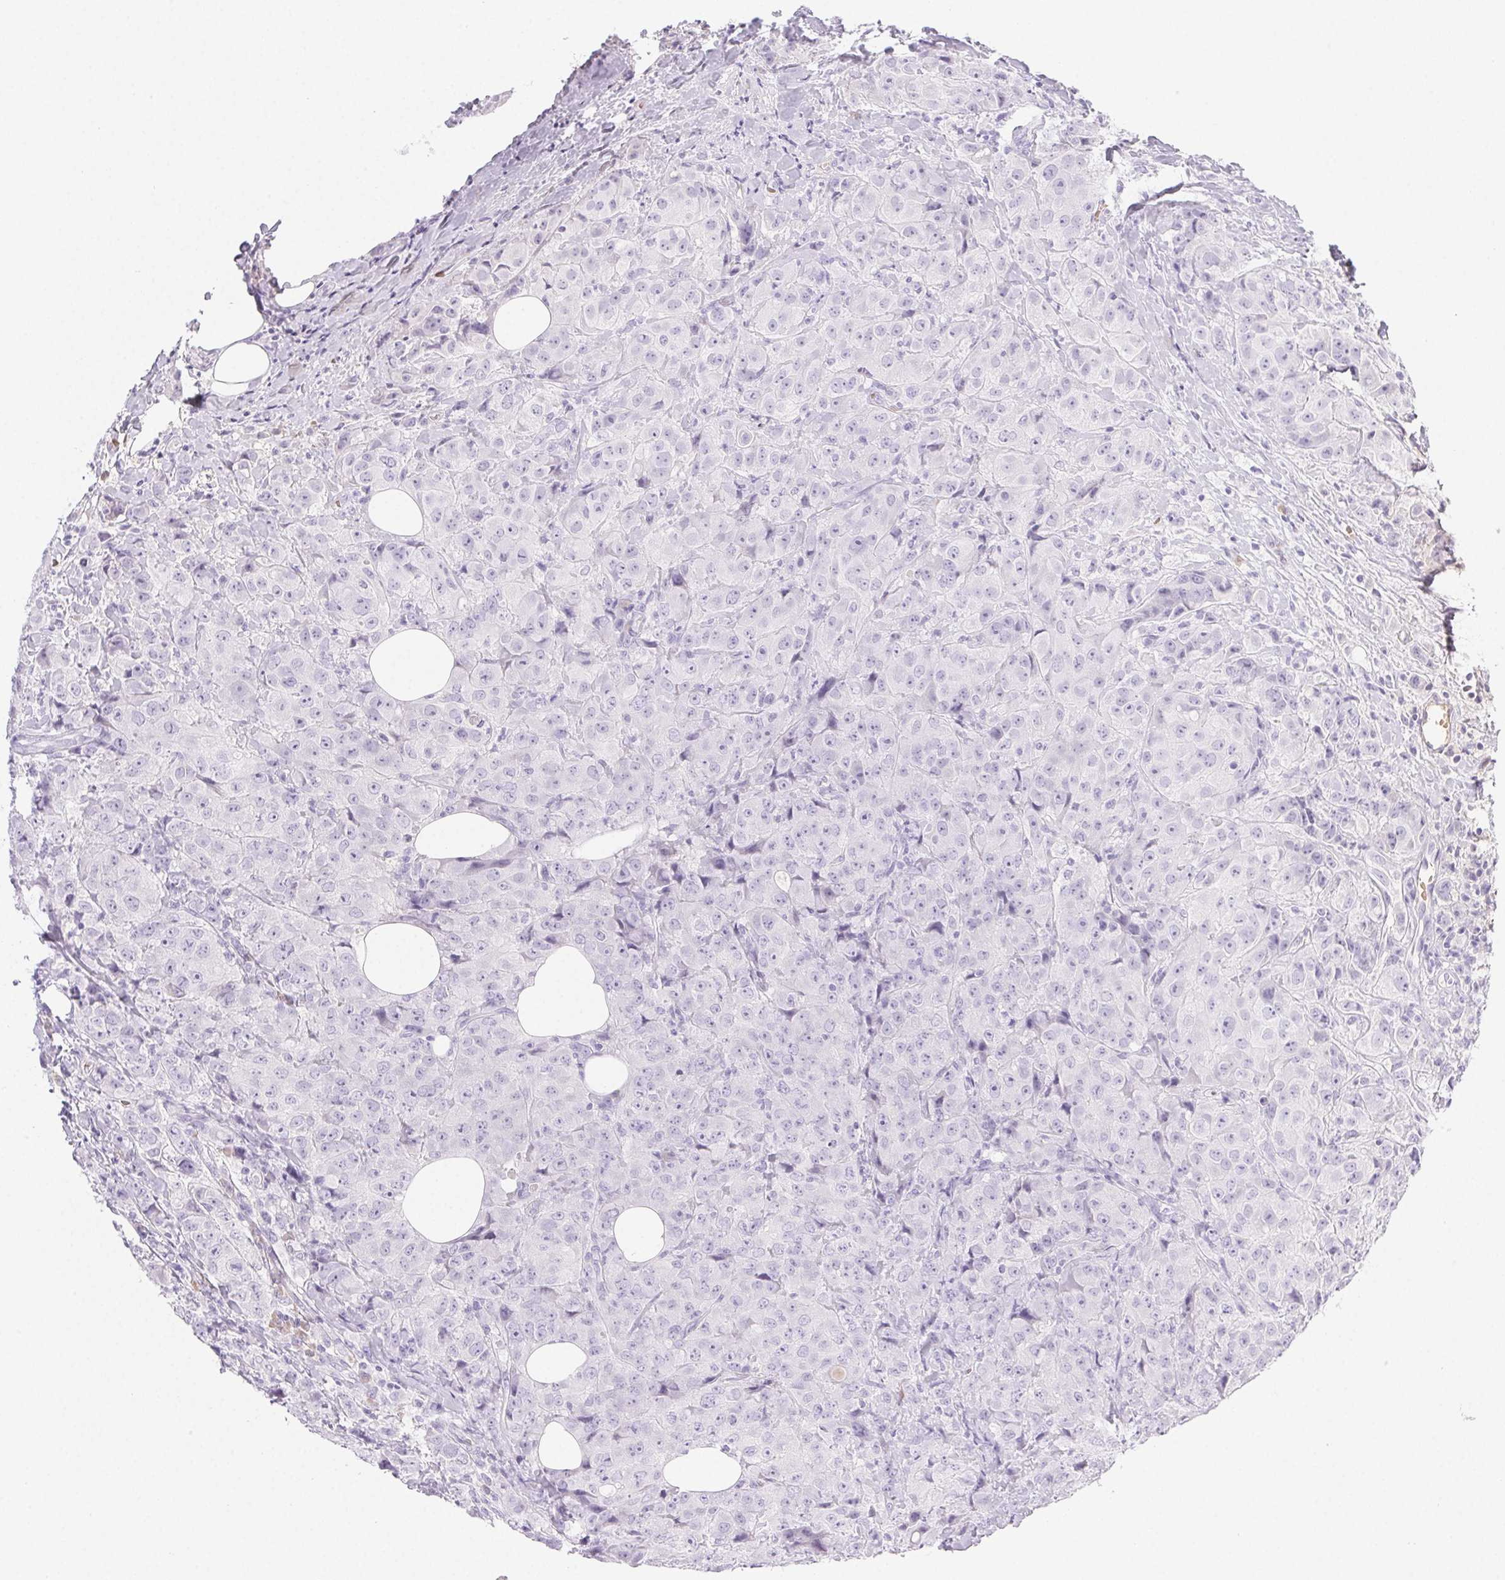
{"staining": {"intensity": "negative", "quantity": "none", "location": "none"}, "tissue": "breast cancer", "cell_type": "Tumor cells", "image_type": "cancer", "snomed": [{"axis": "morphology", "description": "Normal tissue, NOS"}, {"axis": "morphology", "description": "Duct carcinoma"}, {"axis": "topography", "description": "Breast"}], "caption": "This is an immunohistochemistry image of human breast cancer. There is no staining in tumor cells.", "gene": "PADI4", "patient": {"sex": "female", "age": 43}}